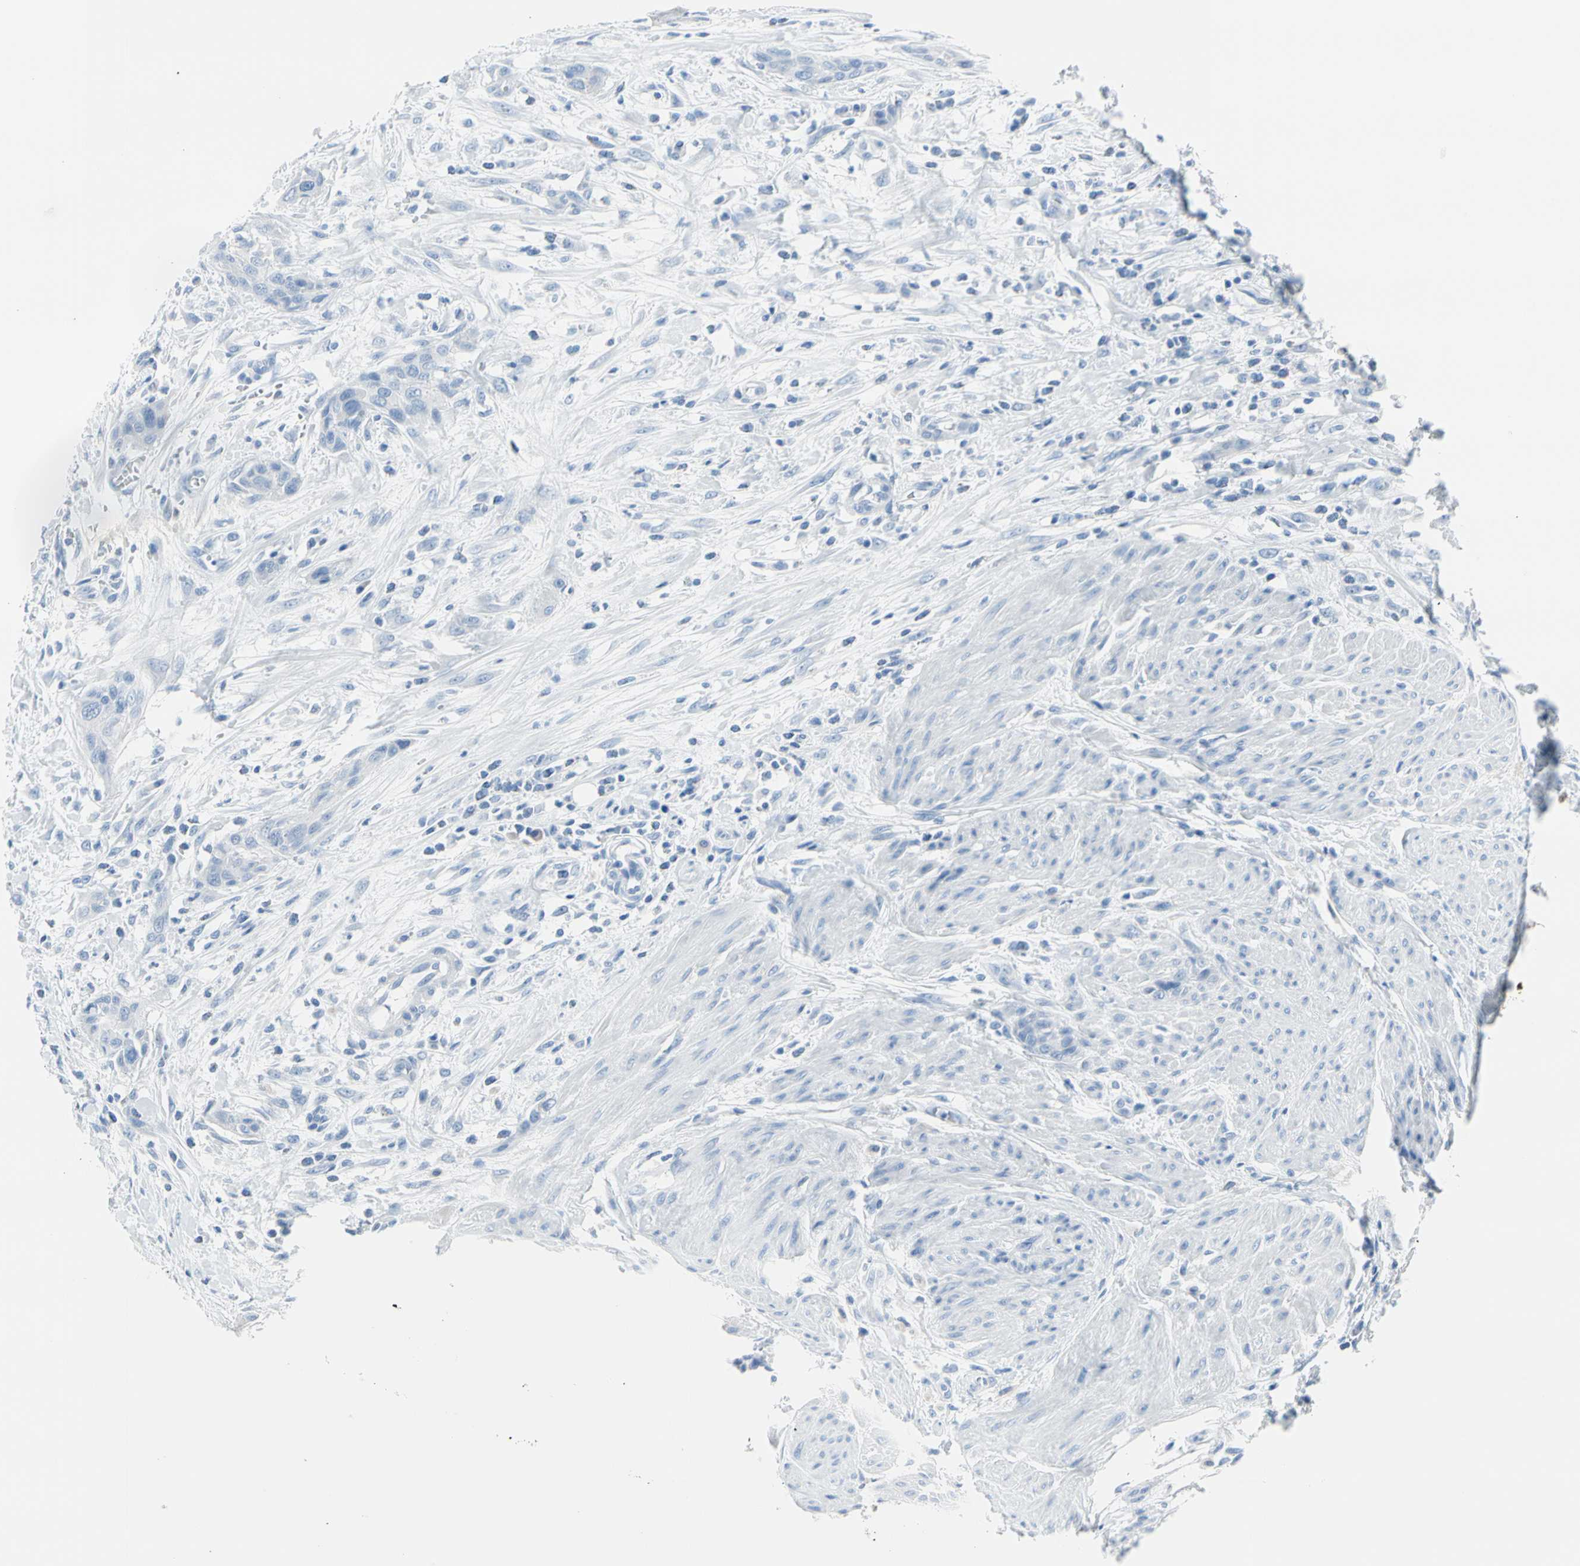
{"staining": {"intensity": "negative", "quantity": "none", "location": "none"}, "tissue": "urothelial cancer", "cell_type": "Tumor cells", "image_type": "cancer", "snomed": [{"axis": "morphology", "description": "Urothelial carcinoma, High grade"}, {"axis": "topography", "description": "Urinary bladder"}], "caption": "An IHC micrograph of urothelial carcinoma (high-grade) is shown. There is no staining in tumor cells of urothelial carcinoma (high-grade).", "gene": "TPO", "patient": {"sex": "male", "age": 35}}